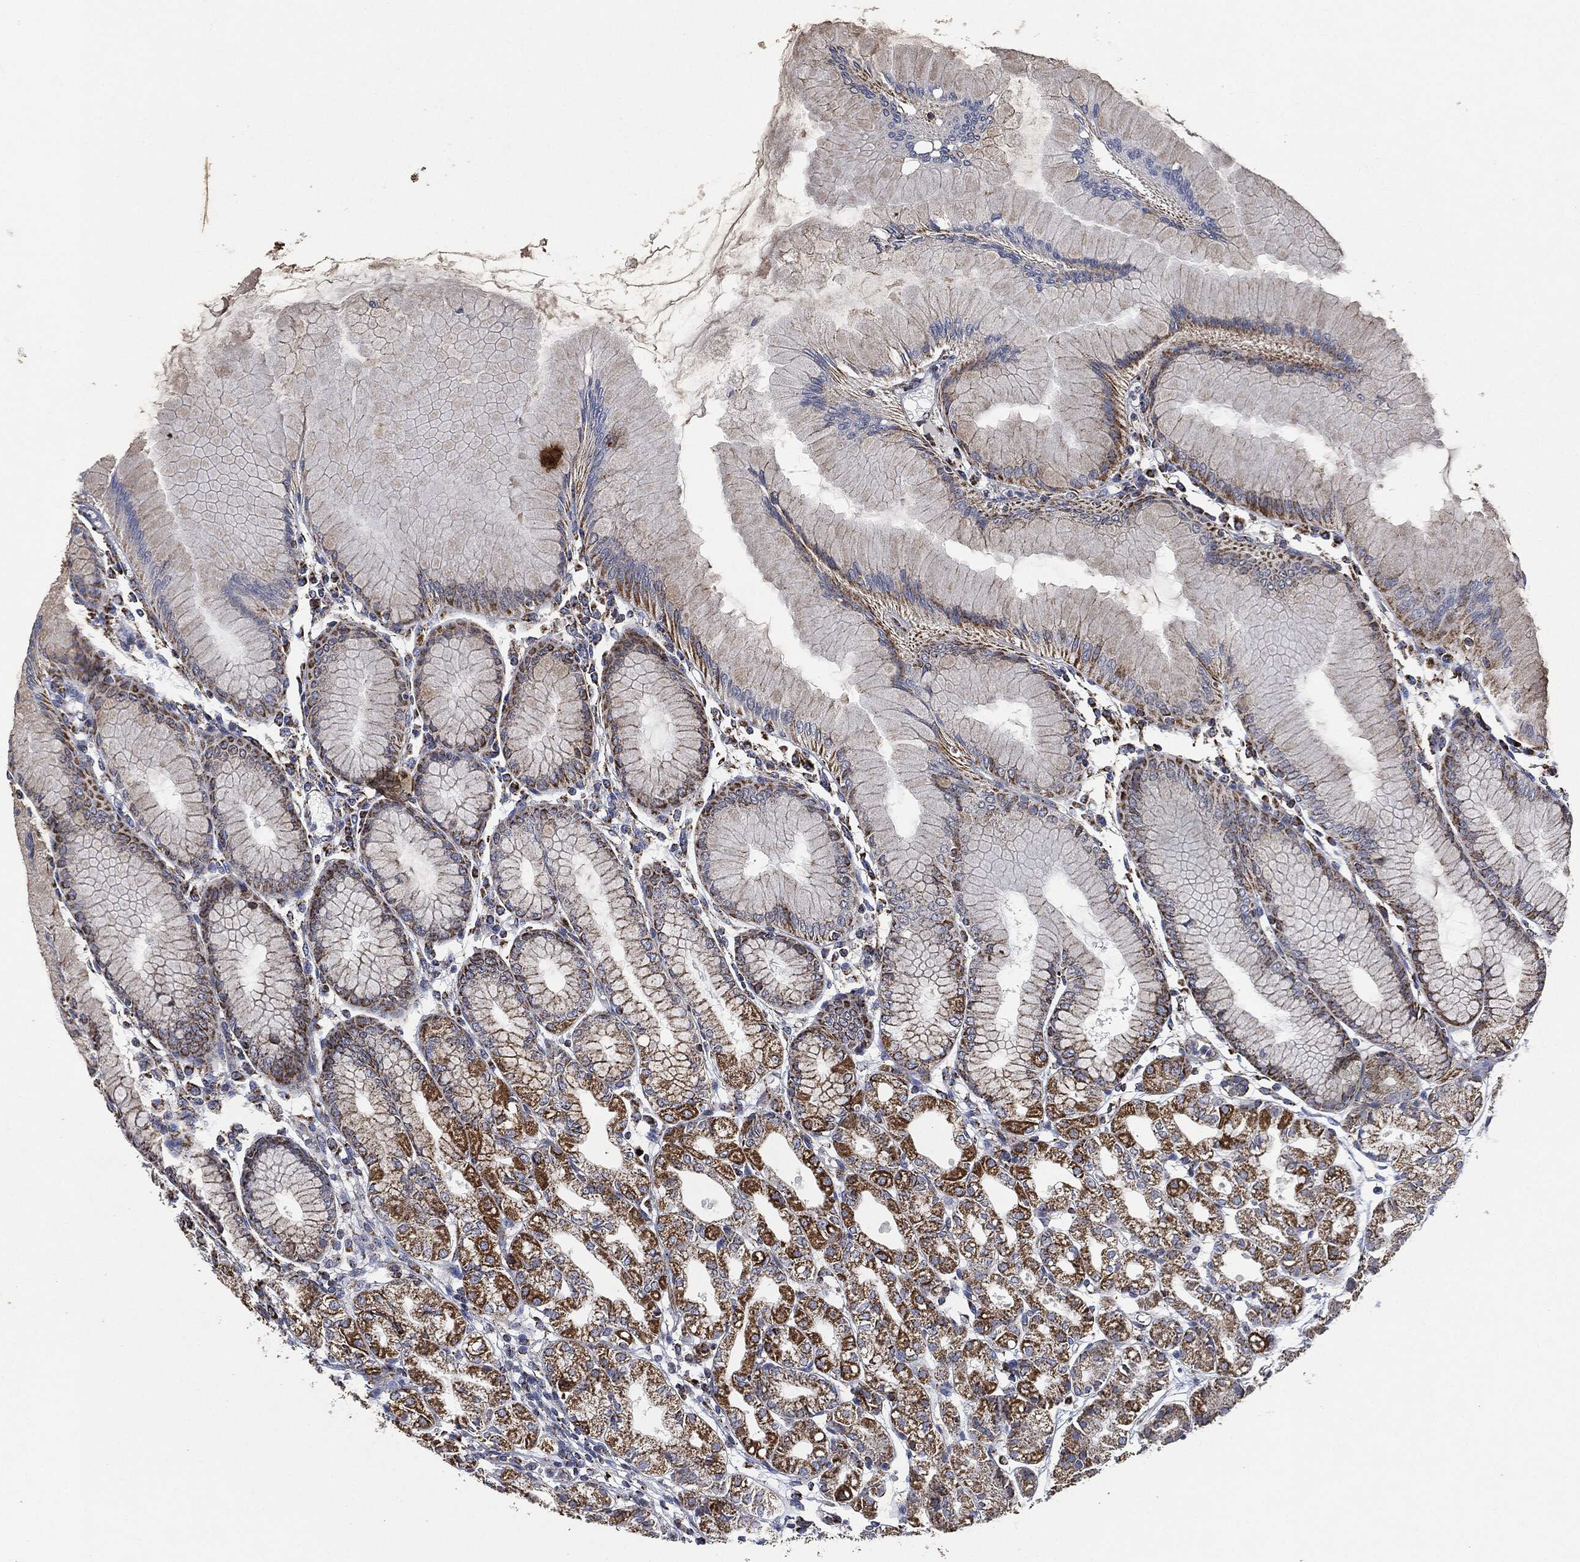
{"staining": {"intensity": "strong", "quantity": ">75%", "location": "cytoplasmic/membranous"}, "tissue": "stomach", "cell_type": "Glandular cells", "image_type": "normal", "snomed": [{"axis": "morphology", "description": "Normal tissue, NOS"}, {"axis": "topography", "description": "Stomach"}], "caption": "High-power microscopy captured an immunohistochemistry micrograph of normal stomach, revealing strong cytoplasmic/membranous expression in about >75% of glandular cells.", "gene": "RYK", "patient": {"sex": "female", "age": 57}}